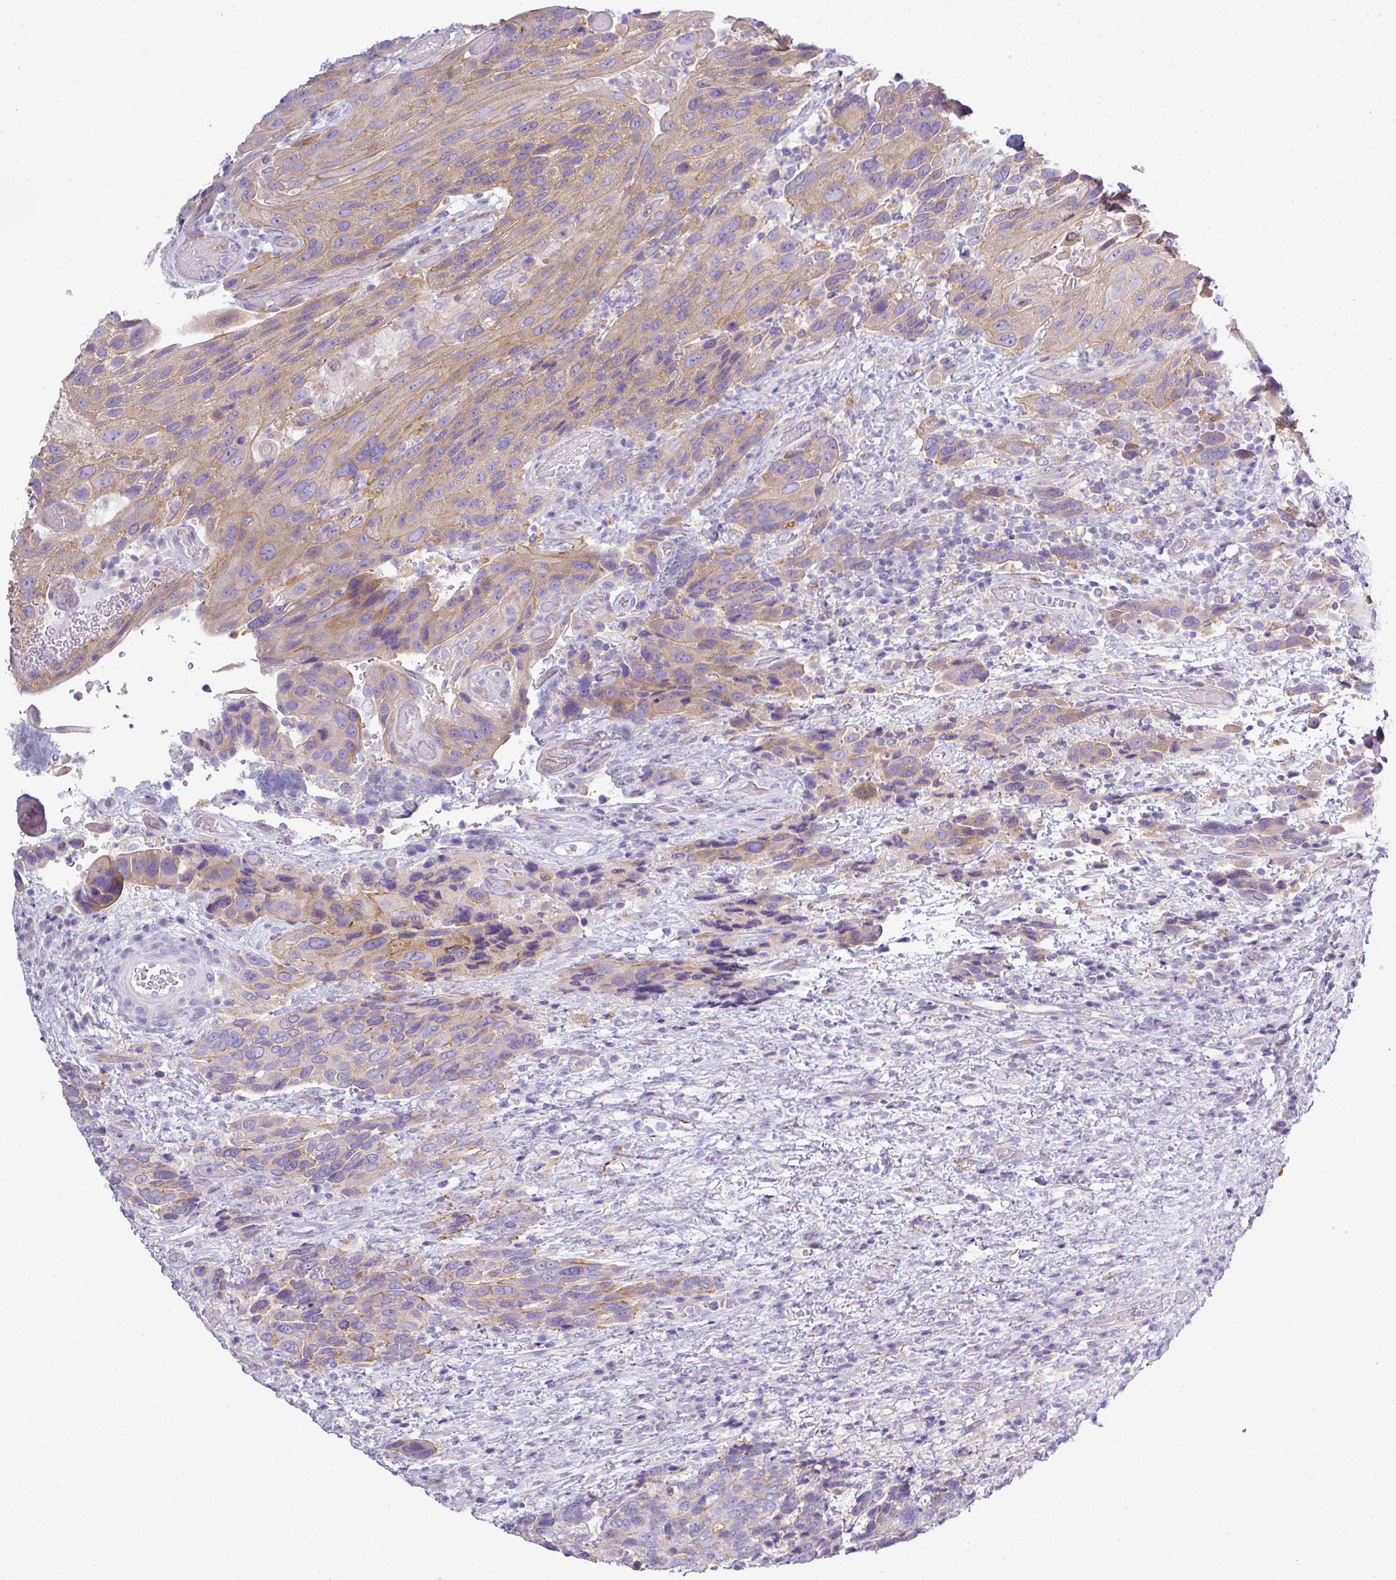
{"staining": {"intensity": "weak", "quantity": "25%-75%", "location": "cytoplasmic/membranous"}, "tissue": "urothelial cancer", "cell_type": "Tumor cells", "image_type": "cancer", "snomed": [{"axis": "morphology", "description": "Urothelial carcinoma, High grade"}, {"axis": "topography", "description": "Urinary bladder"}], "caption": "High-grade urothelial carcinoma stained with DAB immunohistochemistry exhibits low levels of weak cytoplasmic/membranous positivity in approximately 25%-75% of tumor cells.", "gene": "ABCC5", "patient": {"sex": "female", "age": 70}}